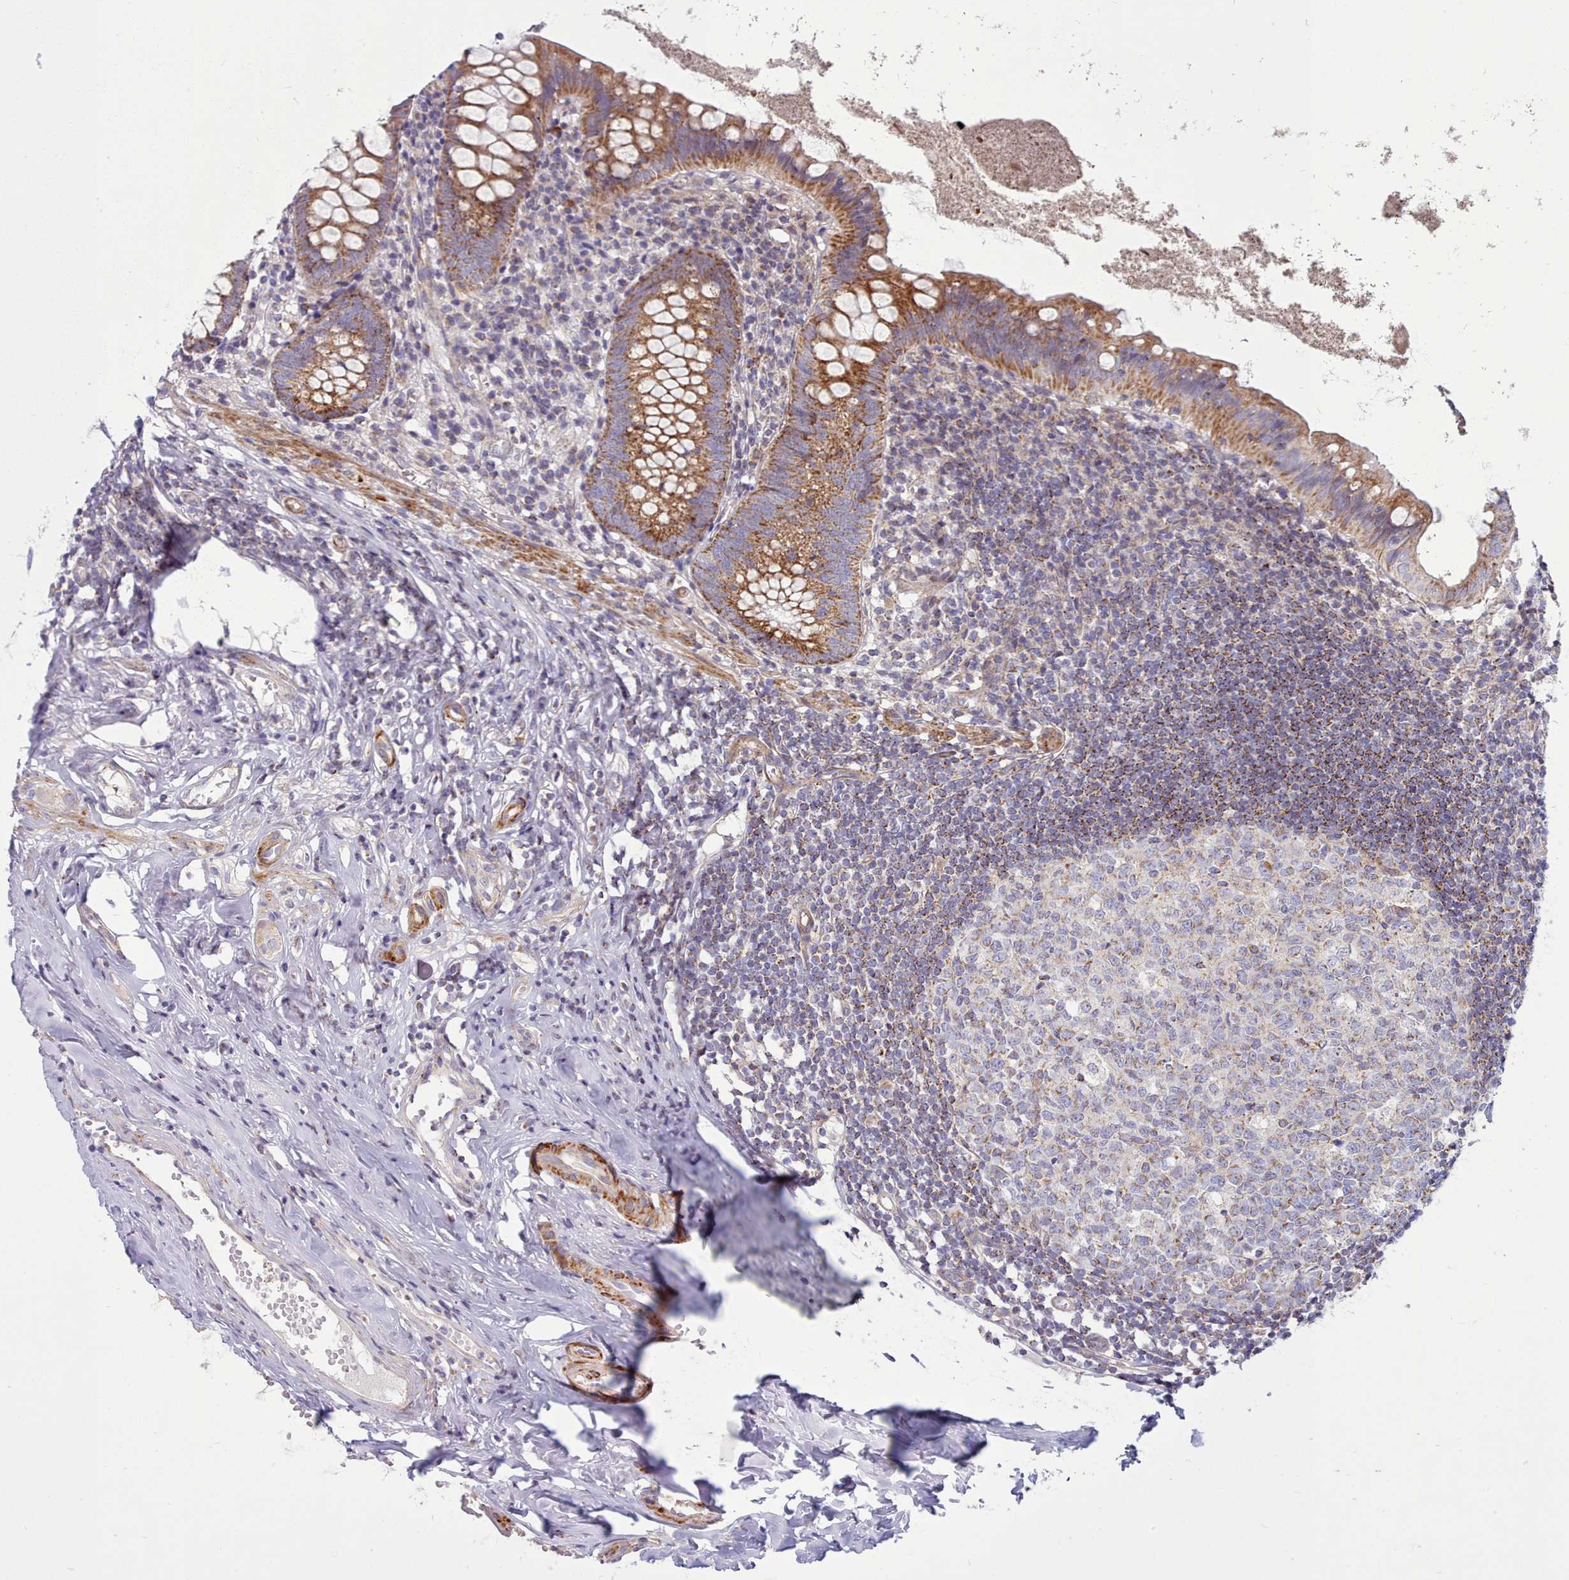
{"staining": {"intensity": "strong", "quantity": ">75%", "location": "cytoplasmic/membranous"}, "tissue": "appendix", "cell_type": "Glandular cells", "image_type": "normal", "snomed": [{"axis": "morphology", "description": "Normal tissue, NOS"}, {"axis": "topography", "description": "Appendix"}], "caption": "Immunohistochemical staining of normal appendix displays >75% levels of strong cytoplasmic/membranous protein positivity in approximately >75% of glandular cells.", "gene": "MRPL21", "patient": {"sex": "female", "age": 51}}